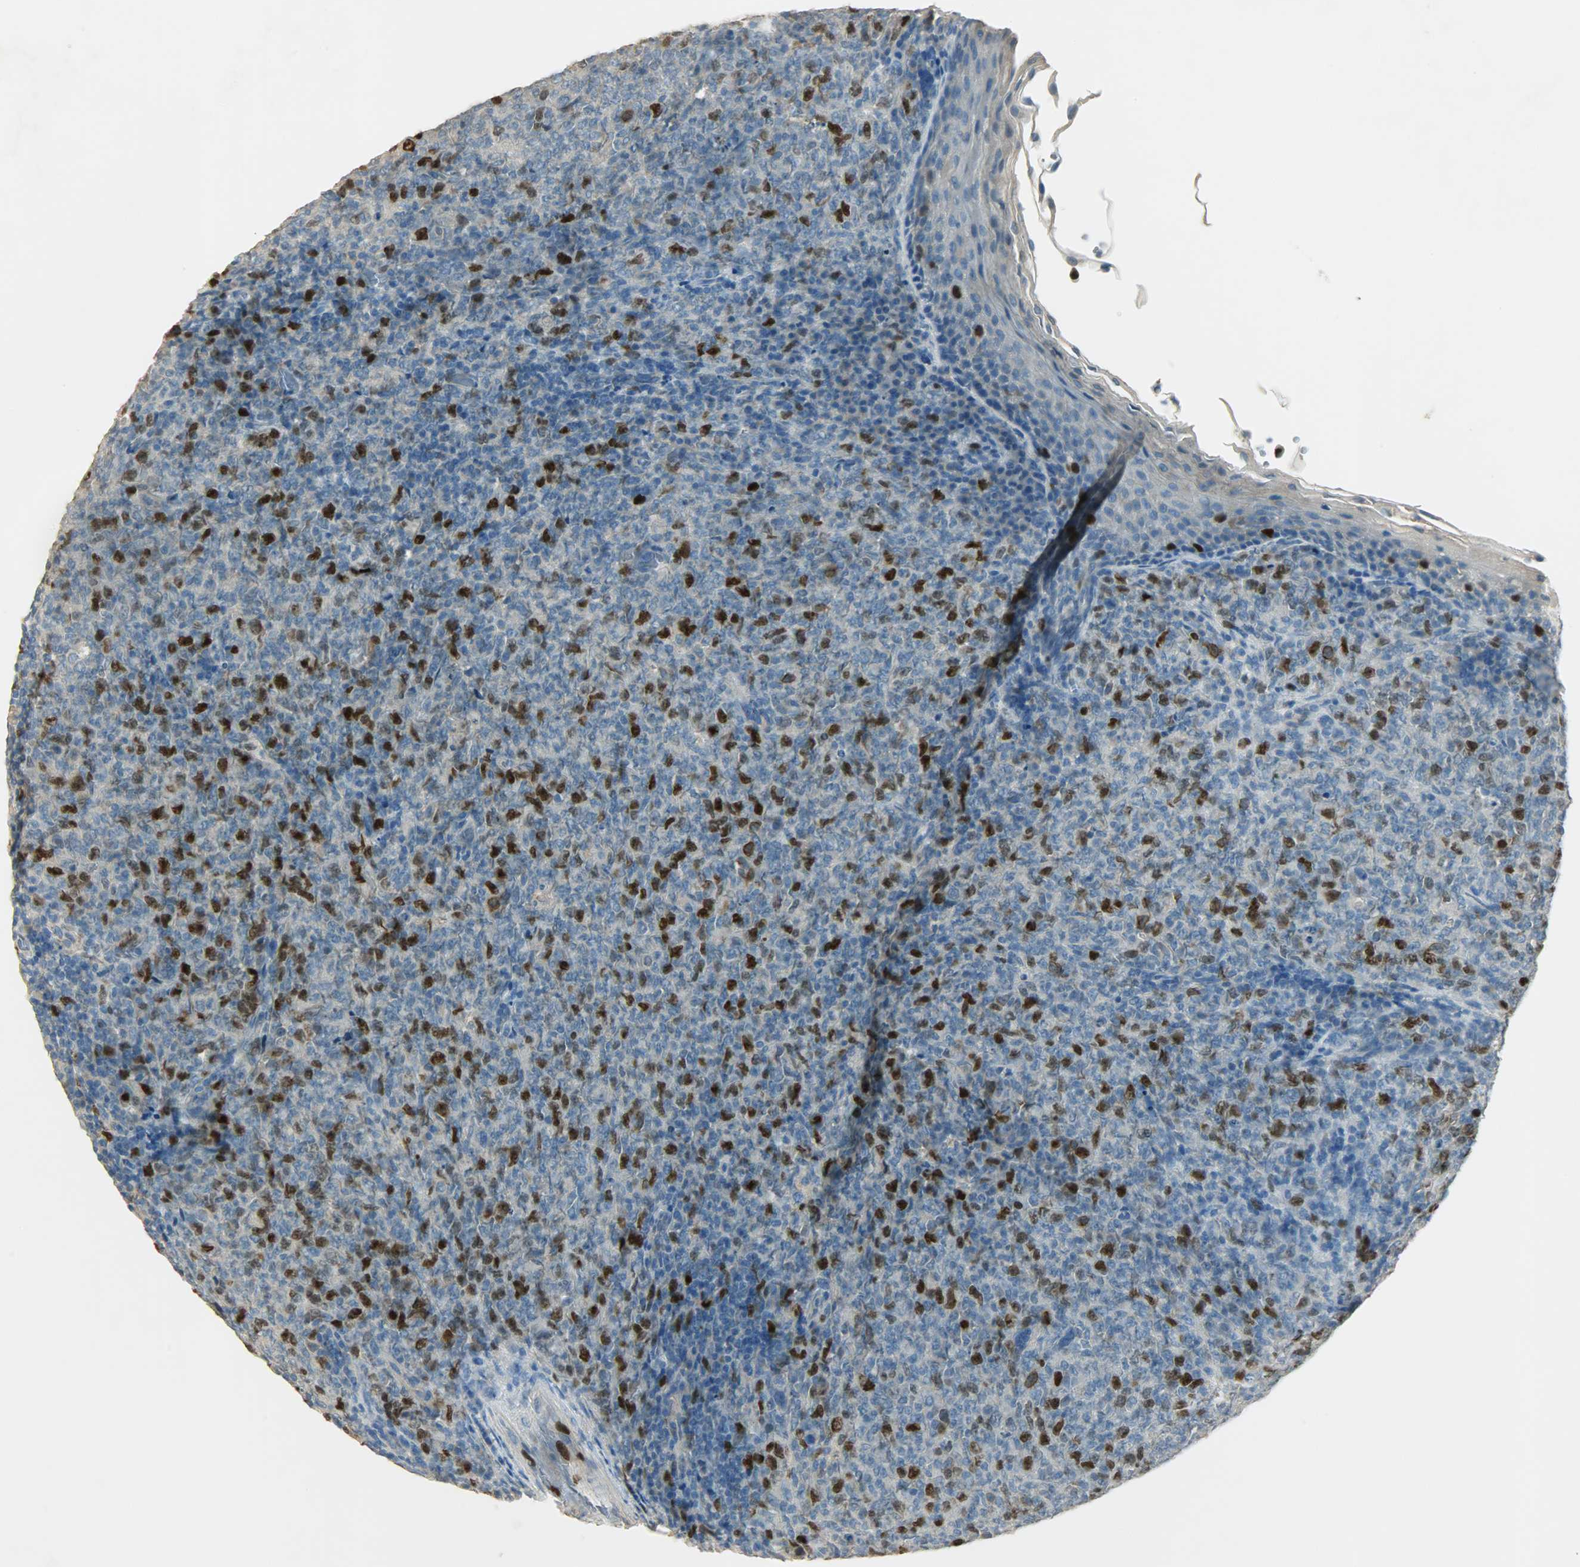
{"staining": {"intensity": "strong", "quantity": "<25%", "location": "cytoplasmic/membranous,nuclear"}, "tissue": "lymphoma", "cell_type": "Tumor cells", "image_type": "cancer", "snomed": [{"axis": "morphology", "description": "Malignant lymphoma, non-Hodgkin's type, High grade"}, {"axis": "topography", "description": "Tonsil"}], "caption": "About <25% of tumor cells in malignant lymphoma, non-Hodgkin's type (high-grade) show strong cytoplasmic/membranous and nuclear protein expression as visualized by brown immunohistochemical staining.", "gene": "TPX2", "patient": {"sex": "female", "age": 36}}